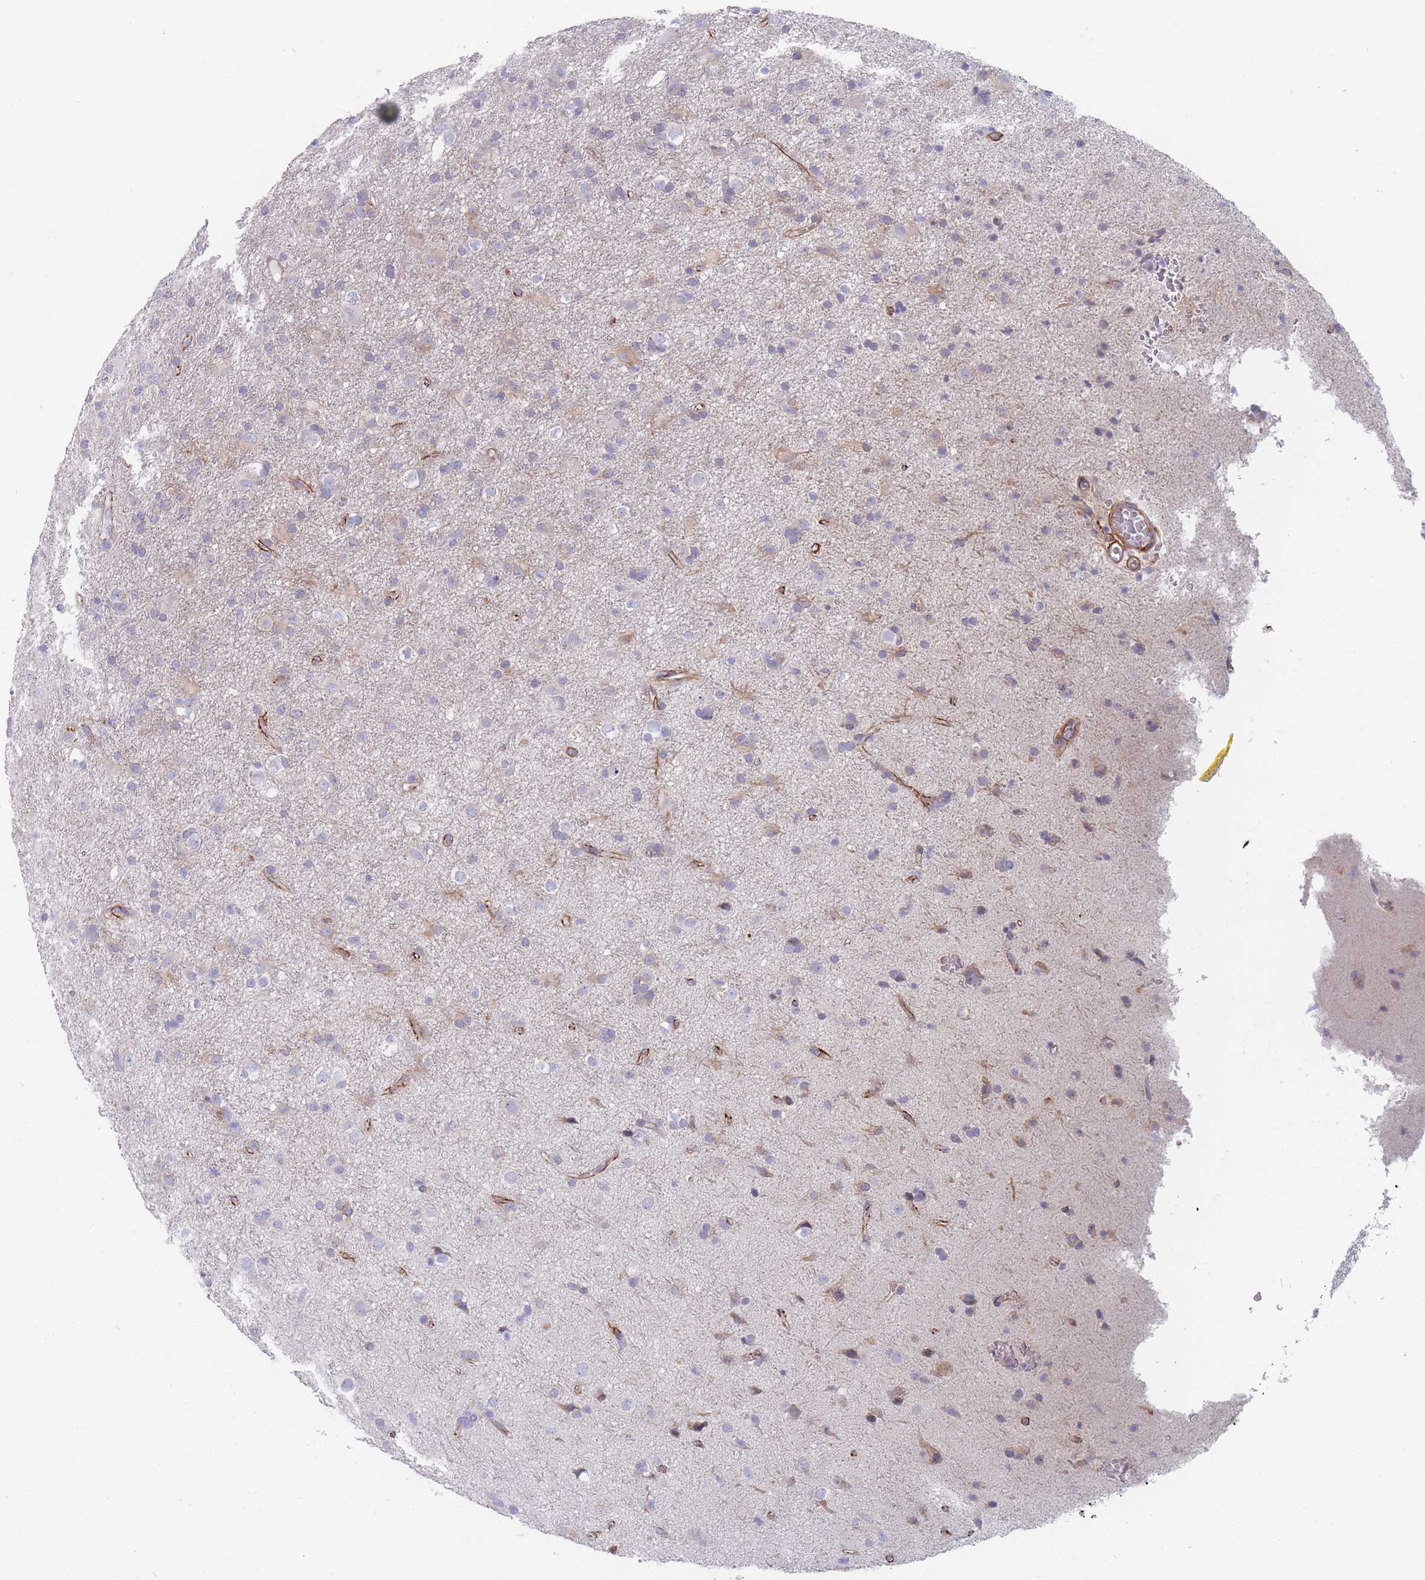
{"staining": {"intensity": "negative", "quantity": "none", "location": "none"}, "tissue": "glioma", "cell_type": "Tumor cells", "image_type": "cancer", "snomed": [{"axis": "morphology", "description": "Glioma, malignant, Low grade"}, {"axis": "topography", "description": "Brain"}], "caption": "Tumor cells show no significant protein staining in glioma. (DAB immunohistochemistry (IHC), high magnification).", "gene": "ERBIN", "patient": {"sex": "male", "age": 65}}